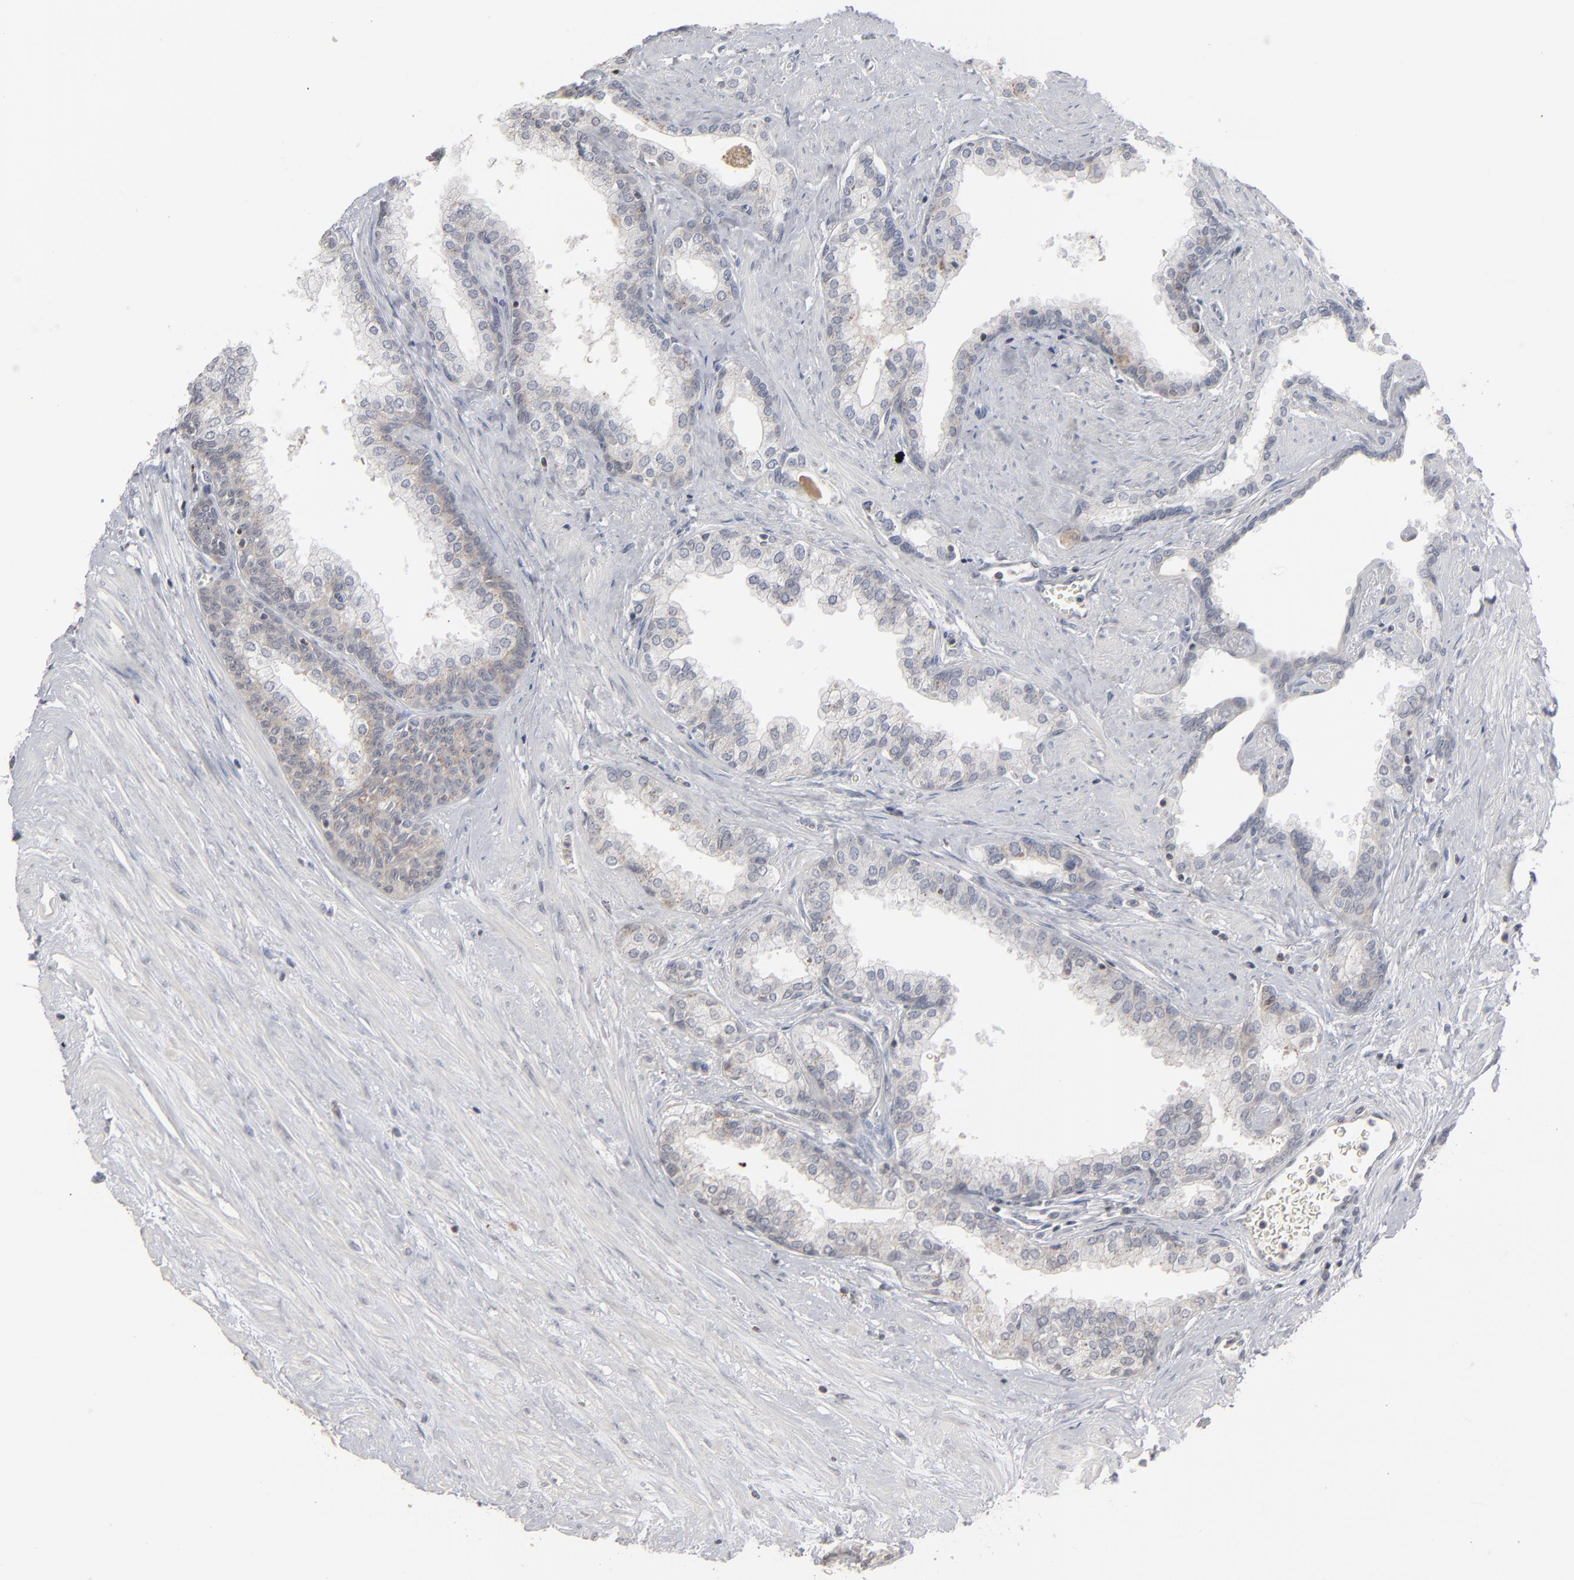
{"staining": {"intensity": "weak", "quantity": ">75%", "location": "cytoplasmic/membranous"}, "tissue": "prostate", "cell_type": "Glandular cells", "image_type": "normal", "snomed": [{"axis": "morphology", "description": "Normal tissue, NOS"}, {"axis": "topography", "description": "Prostate"}], "caption": "DAB (3,3'-diaminobenzidine) immunohistochemical staining of benign human prostate exhibits weak cytoplasmic/membranous protein expression in about >75% of glandular cells.", "gene": "STAT4", "patient": {"sex": "male", "age": 60}}